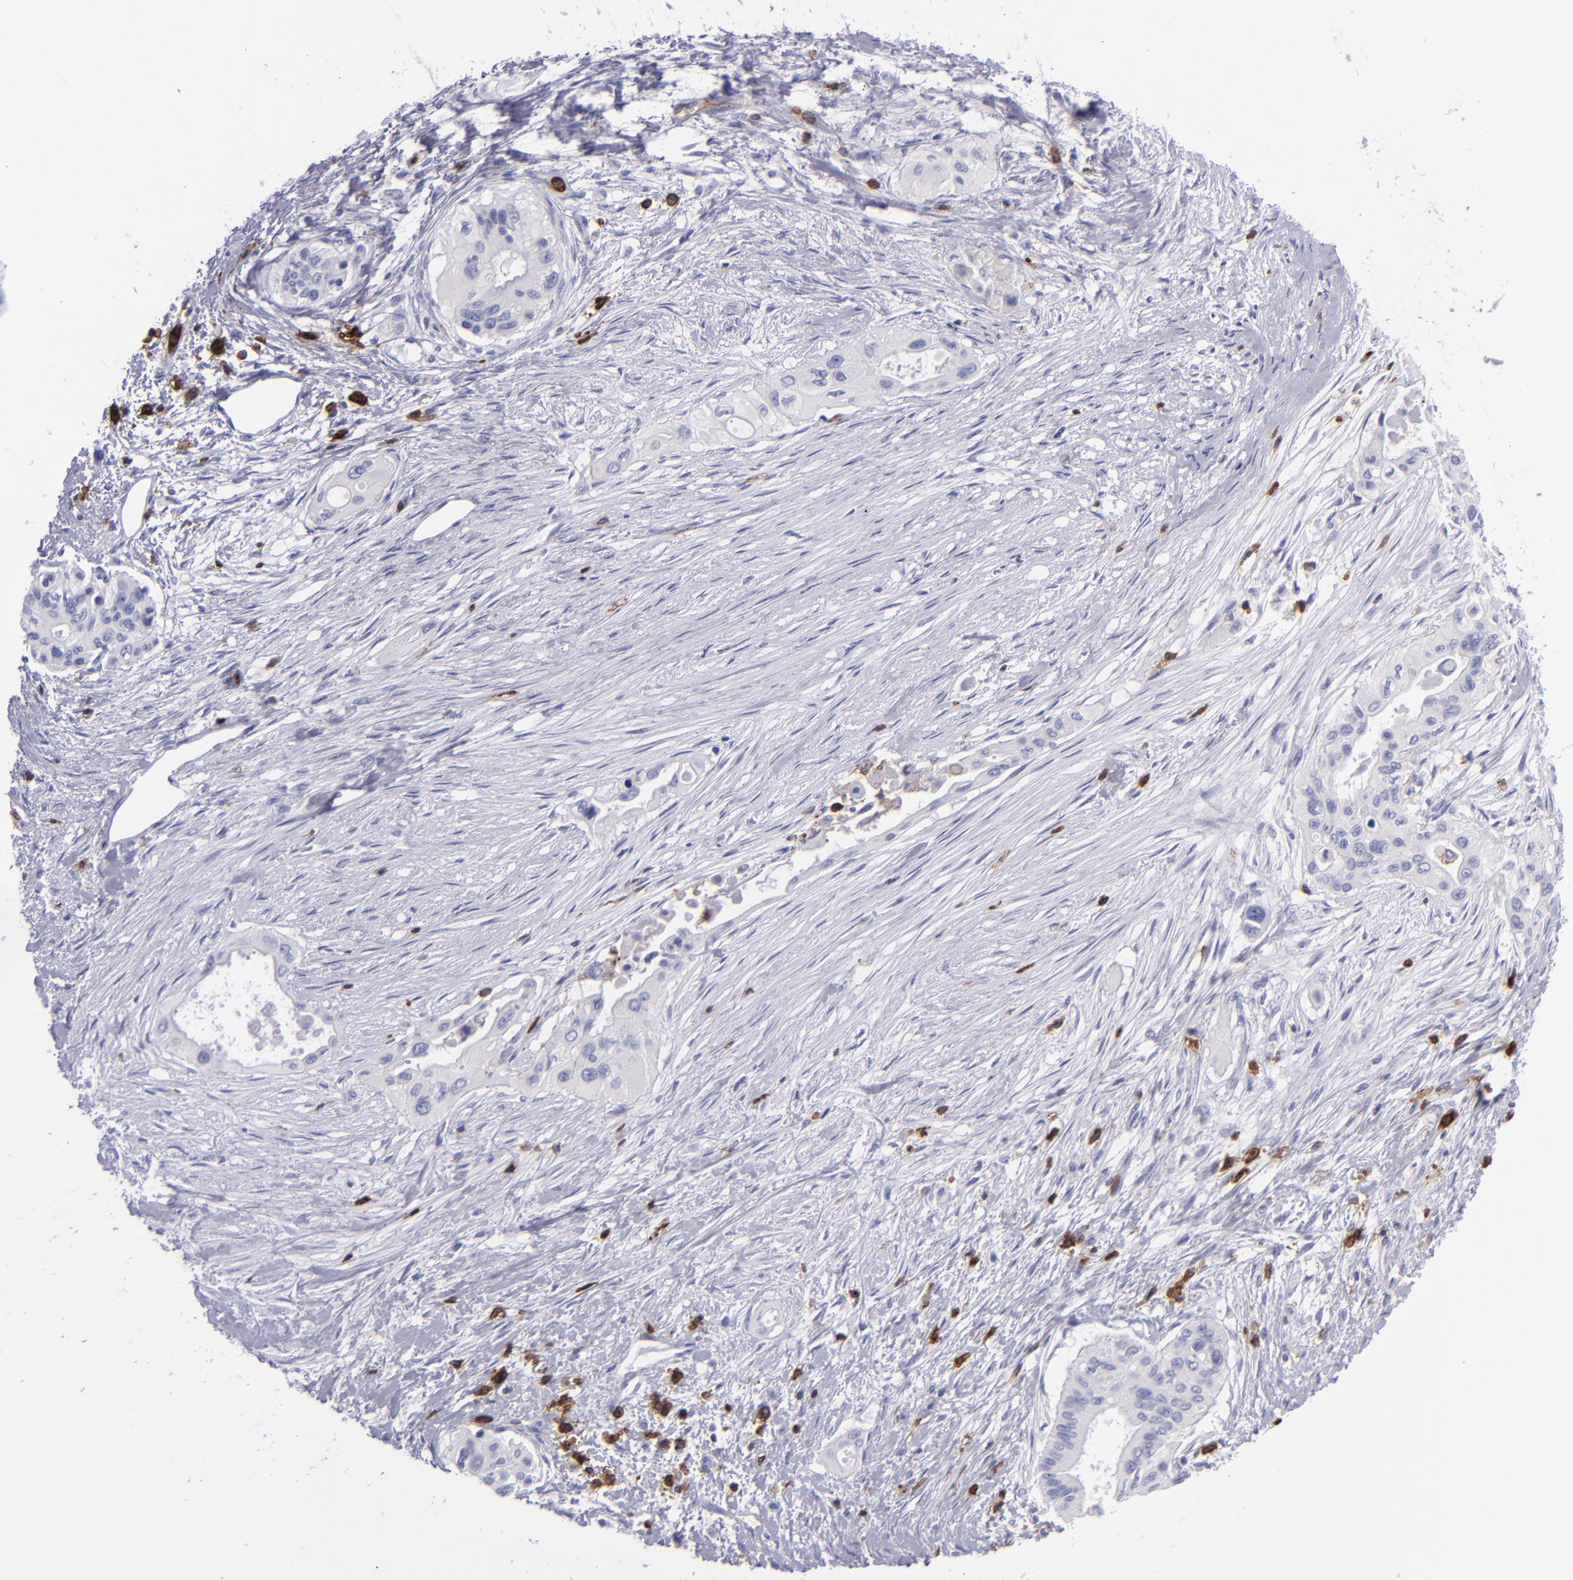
{"staining": {"intensity": "negative", "quantity": "none", "location": "none"}, "tissue": "pancreatic cancer", "cell_type": "Tumor cells", "image_type": "cancer", "snomed": [{"axis": "morphology", "description": "Adenocarcinoma, NOS"}, {"axis": "topography", "description": "Pancreas"}], "caption": "Pancreatic cancer (adenocarcinoma) was stained to show a protein in brown. There is no significant expression in tumor cells.", "gene": "ICAM3", "patient": {"sex": "male", "age": 77}}